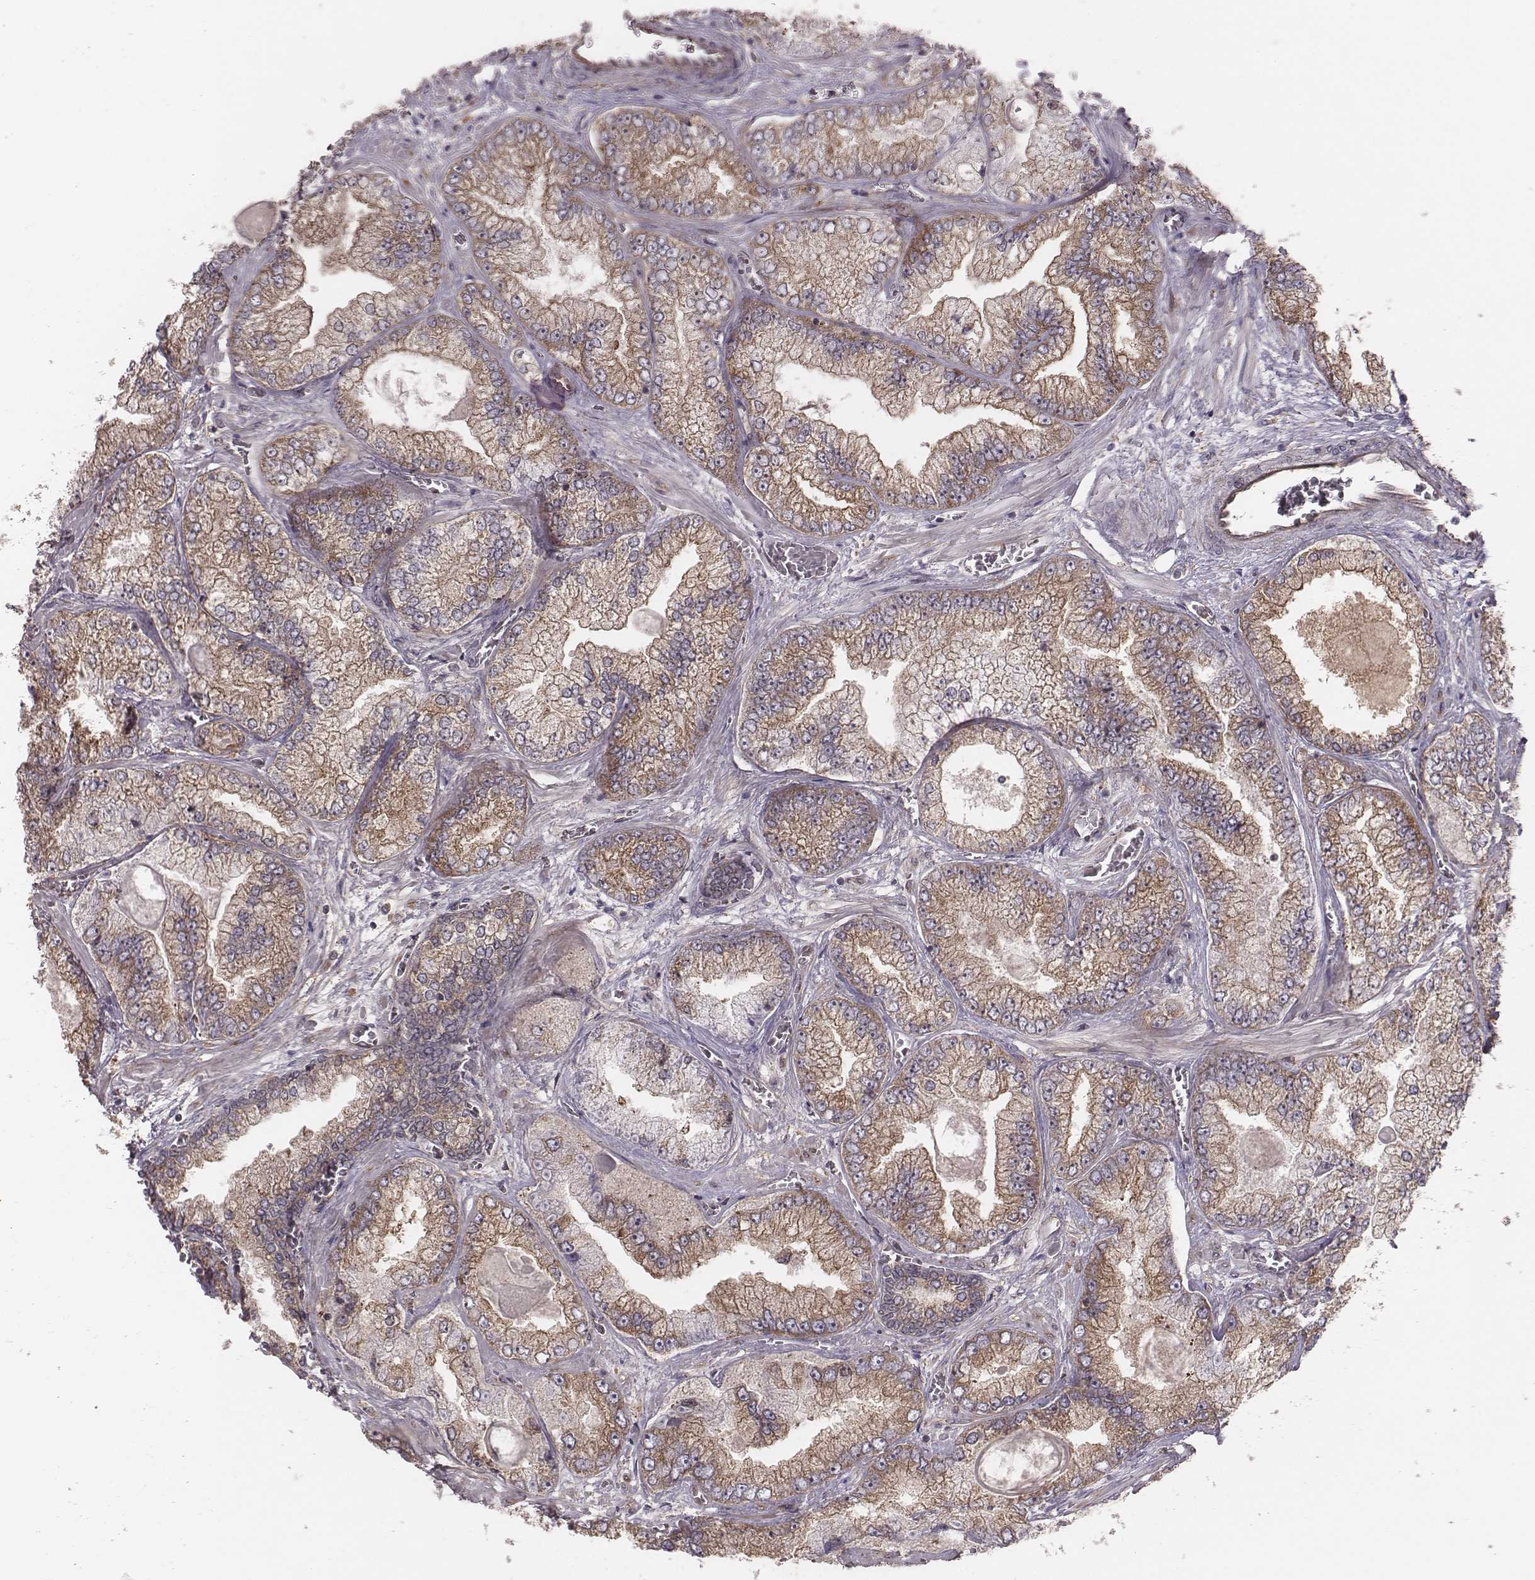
{"staining": {"intensity": "moderate", "quantity": ">75%", "location": "cytoplasmic/membranous"}, "tissue": "prostate cancer", "cell_type": "Tumor cells", "image_type": "cancer", "snomed": [{"axis": "morphology", "description": "Adenocarcinoma, Low grade"}, {"axis": "topography", "description": "Prostate"}], "caption": "IHC (DAB (3,3'-diaminobenzidine)) staining of low-grade adenocarcinoma (prostate) shows moderate cytoplasmic/membranous protein staining in about >75% of tumor cells.", "gene": "TXLNA", "patient": {"sex": "male", "age": 57}}